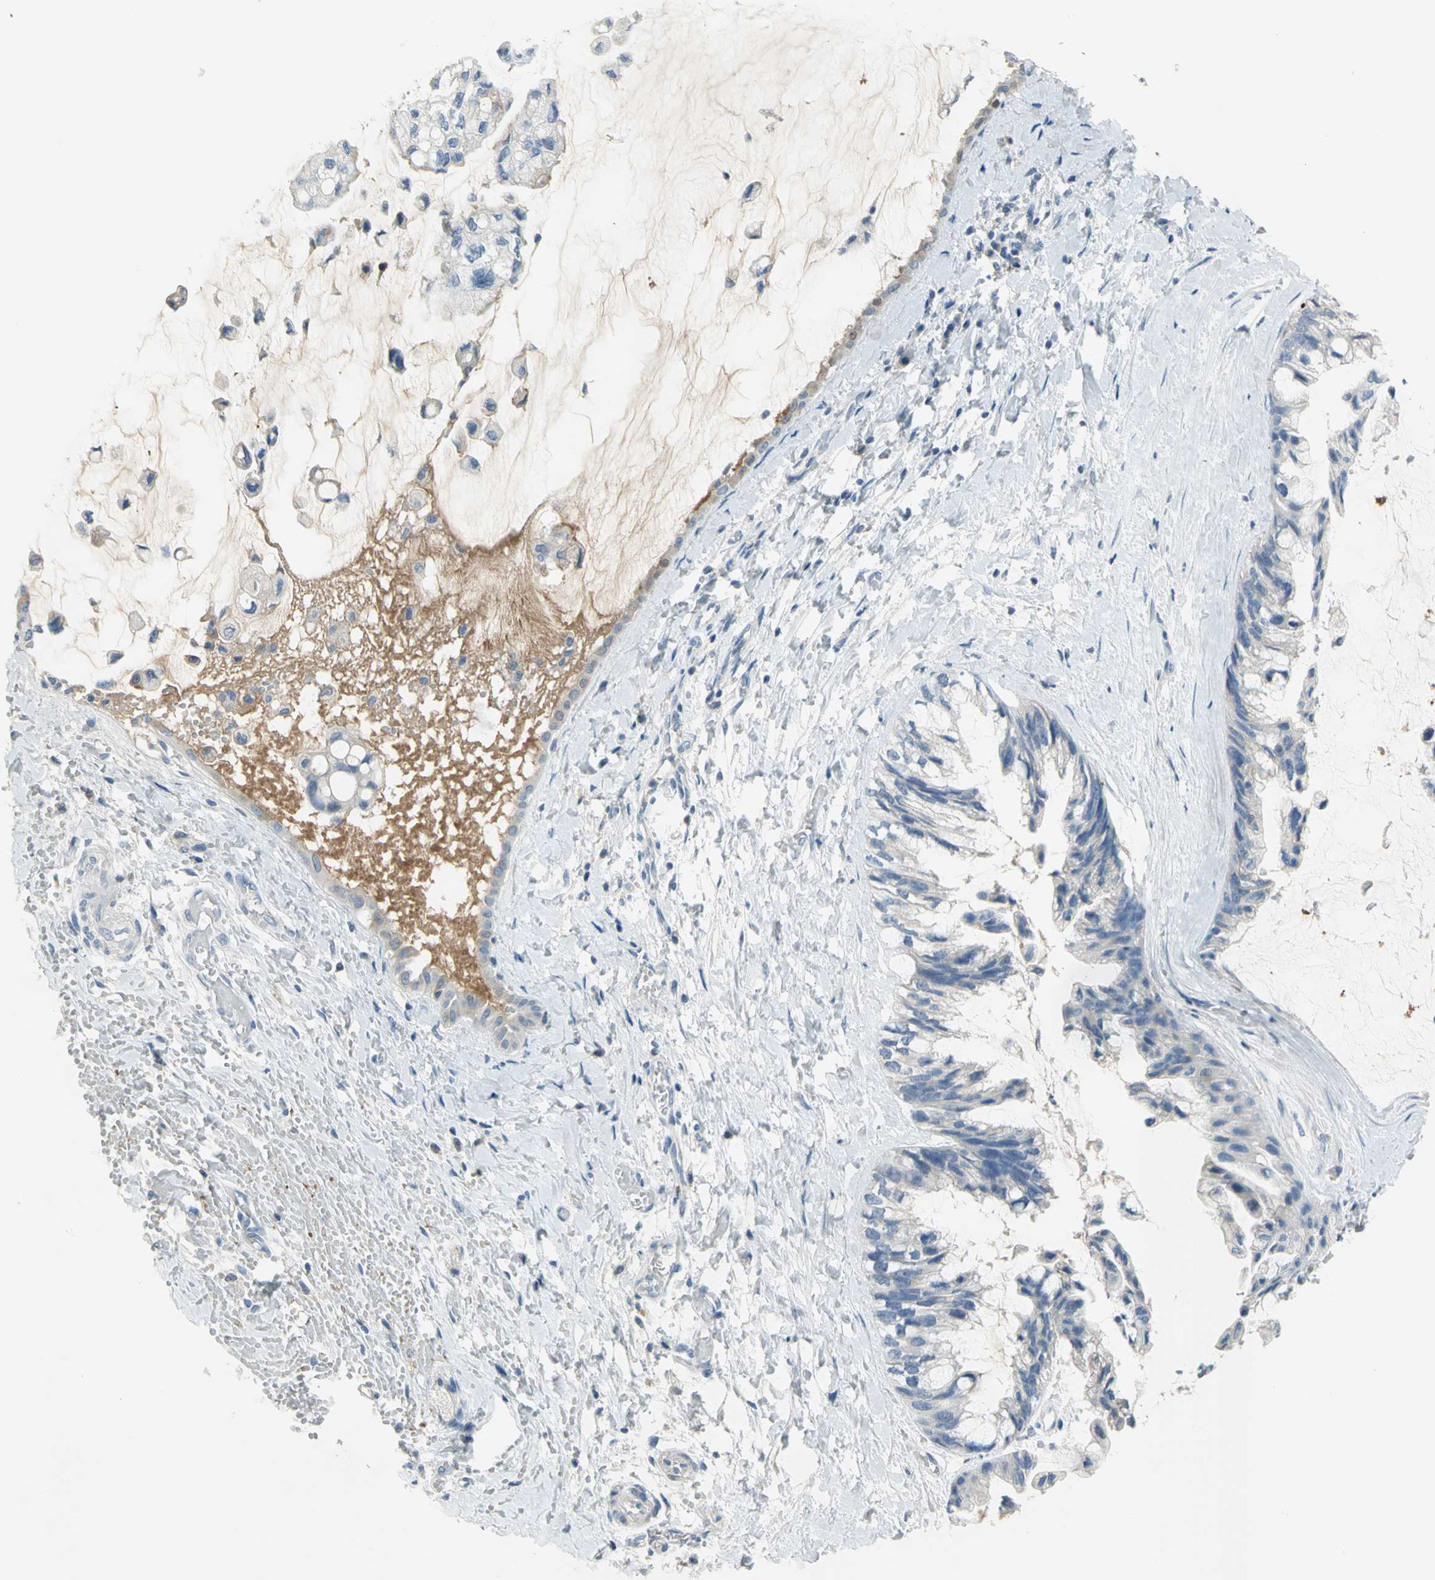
{"staining": {"intensity": "negative", "quantity": "none", "location": "none"}, "tissue": "ovarian cancer", "cell_type": "Tumor cells", "image_type": "cancer", "snomed": [{"axis": "morphology", "description": "Cystadenocarcinoma, mucinous, NOS"}, {"axis": "topography", "description": "Ovary"}], "caption": "The micrograph shows no staining of tumor cells in ovarian cancer (mucinous cystadenocarcinoma). The staining was performed using DAB (3,3'-diaminobenzidine) to visualize the protein expression in brown, while the nuclei were stained in blue with hematoxylin (Magnification: 20x).", "gene": "ZIC1", "patient": {"sex": "female", "age": 39}}